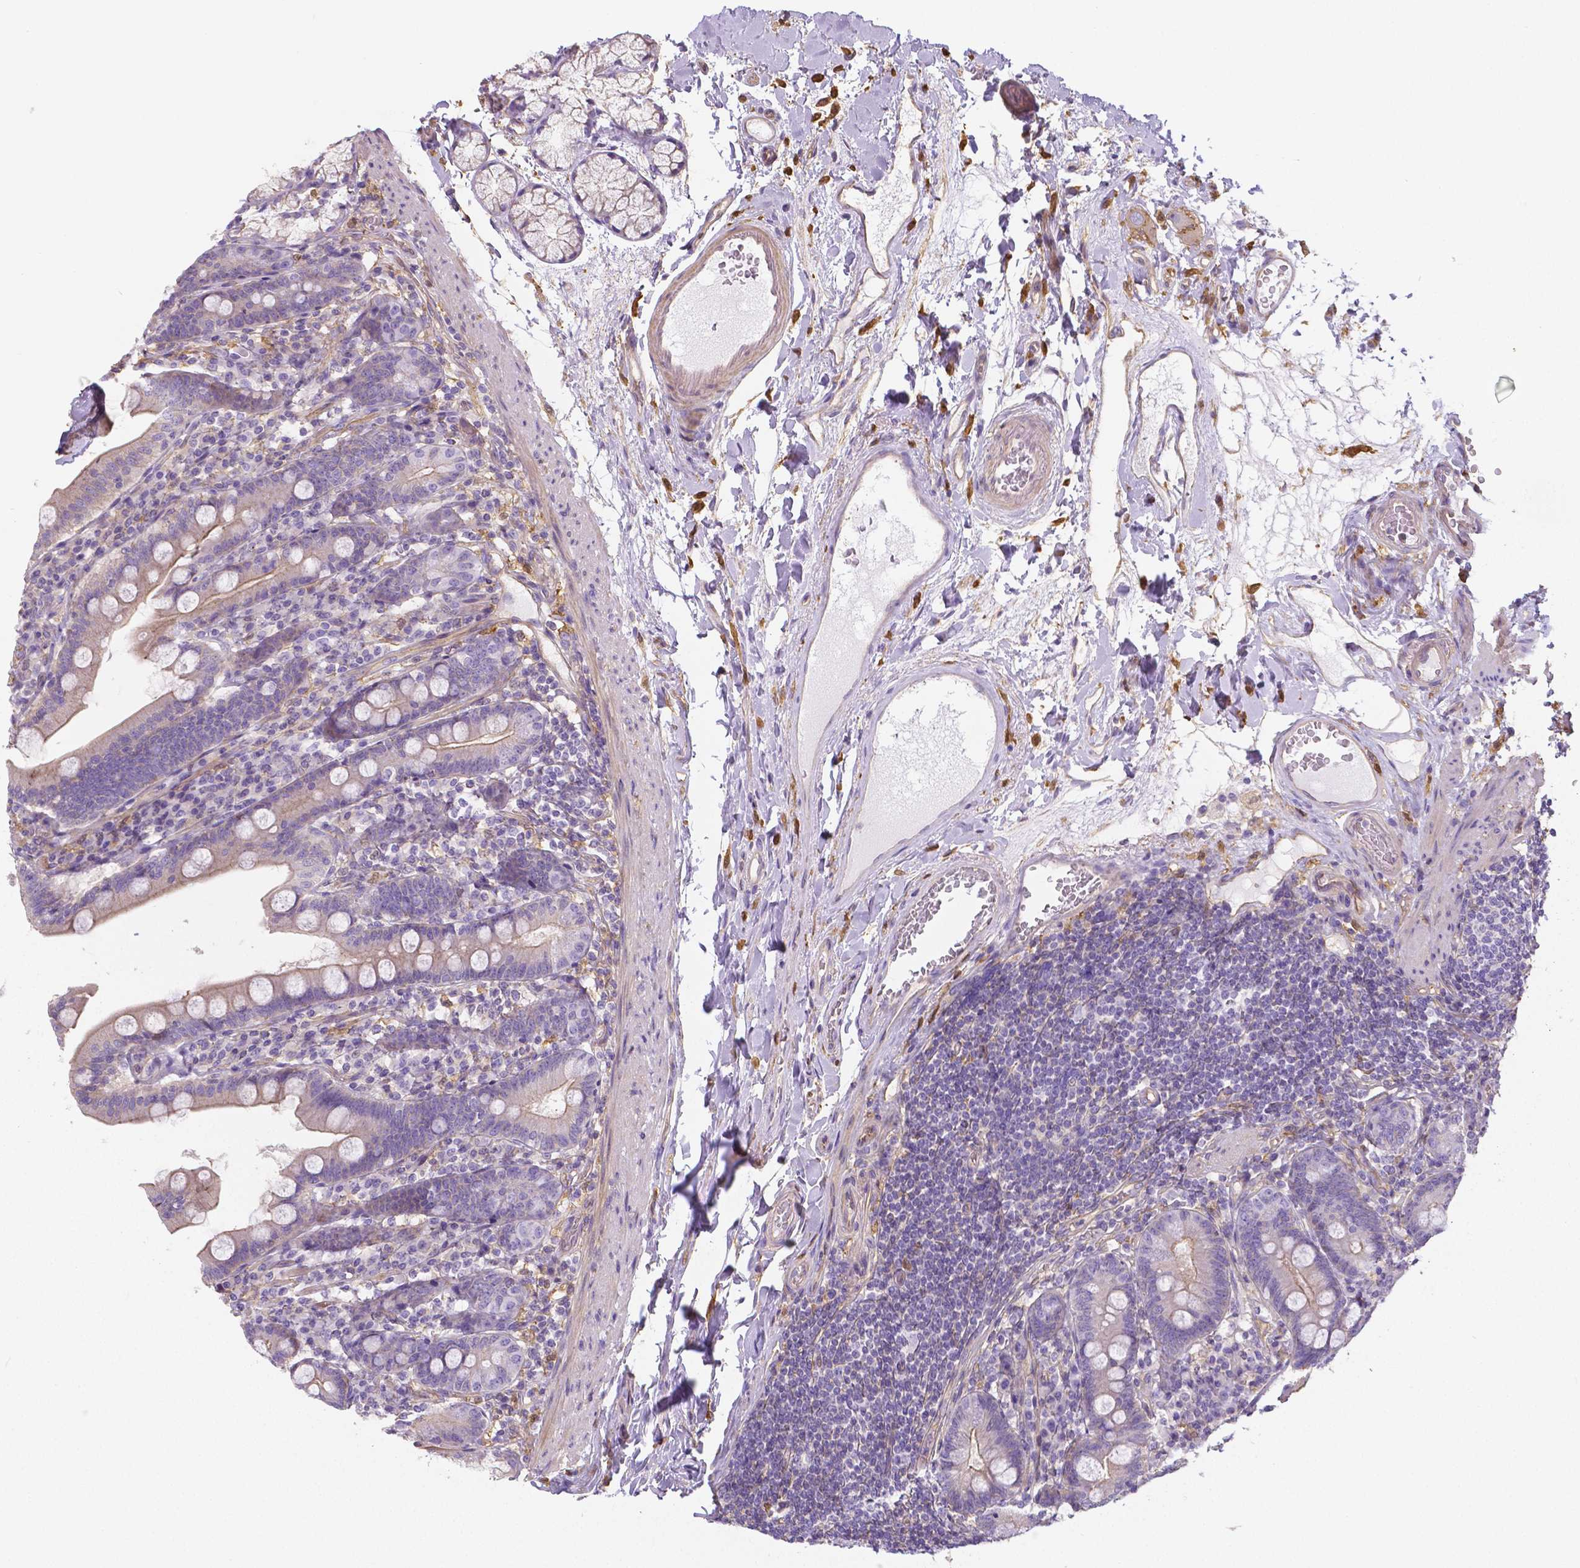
{"staining": {"intensity": "weak", "quantity": "25%-75%", "location": "cytoplasmic/membranous"}, "tissue": "duodenum", "cell_type": "Glandular cells", "image_type": "normal", "snomed": [{"axis": "morphology", "description": "Normal tissue, NOS"}, {"axis": "topography", "description": "Duodenum"}], "caption": "Protein staining of normal duodenum demonstrates weak cytoplasmic/membranous positivity in about 25%-75% of glandular cells. Immunohistochemistry (ihc) stains the protein in brown and the nuclei are stained blue.", "gene": "CRMP1", "patient": {"sex": "female", "age": 67}}